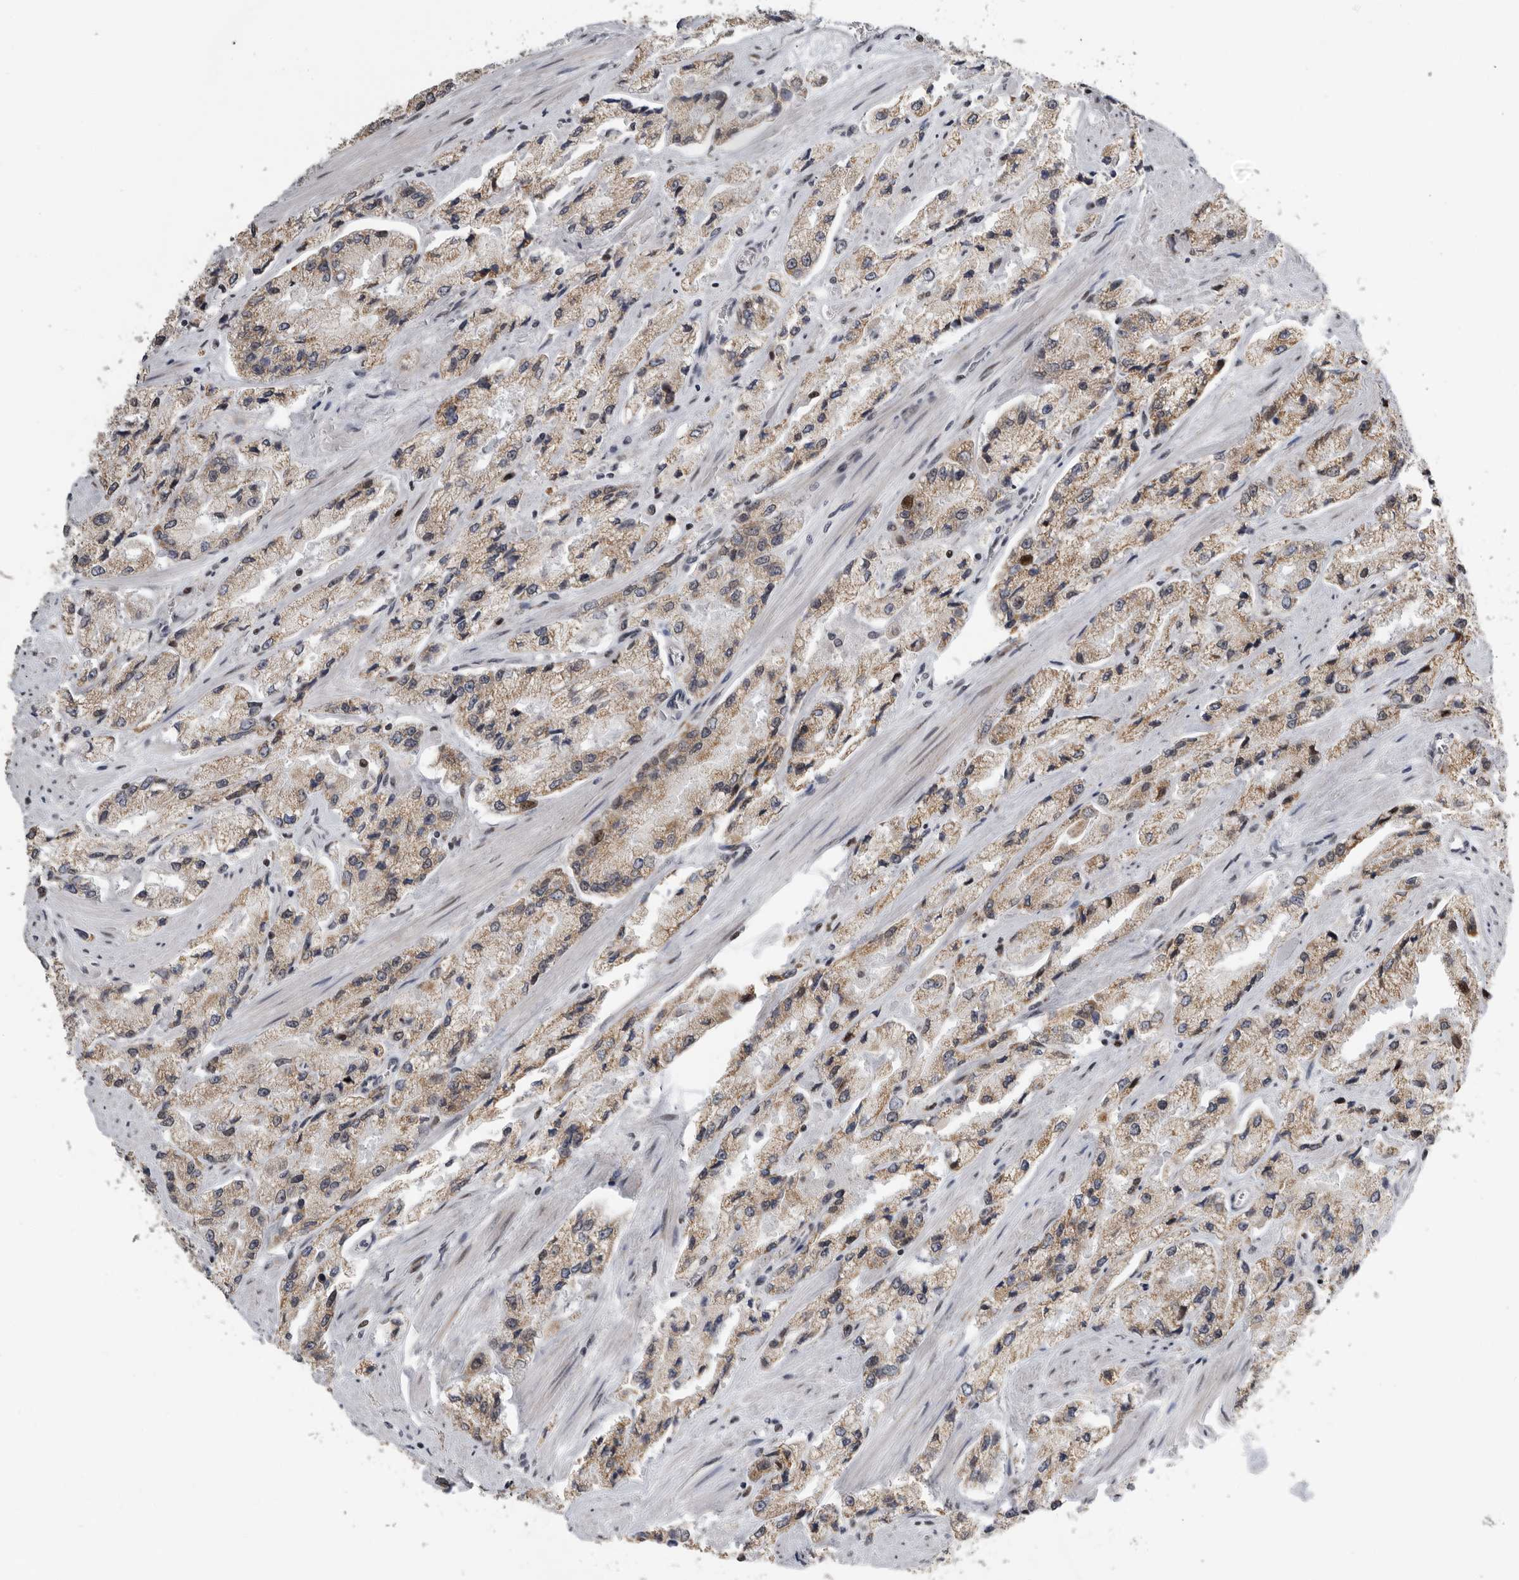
{"staining": {"intensity": "moderate", "quantity": ">75%", "location": "cytoplasmic/membranous"}, "tissue": "prostate cancer", "cell_type": "Tumor cells", "image_type": "cancer", "snomed": [{"axis": "morphology", "description": "Adenocarcinoma, High grade"}, {"axis": "topography", "description": "Prostate"}], "caption": "The micrograph shows immunohistochemical staining of high-grade adenocarcinoma (prostate). There is moderate cytoplasmic/membranous expression is appreciated in approximately >75% of tumor cells. (IHC, brightfield microscopy, high magnification).", "gene": "PCMTD1", "patient": {"sex": "male", "age": 58}}